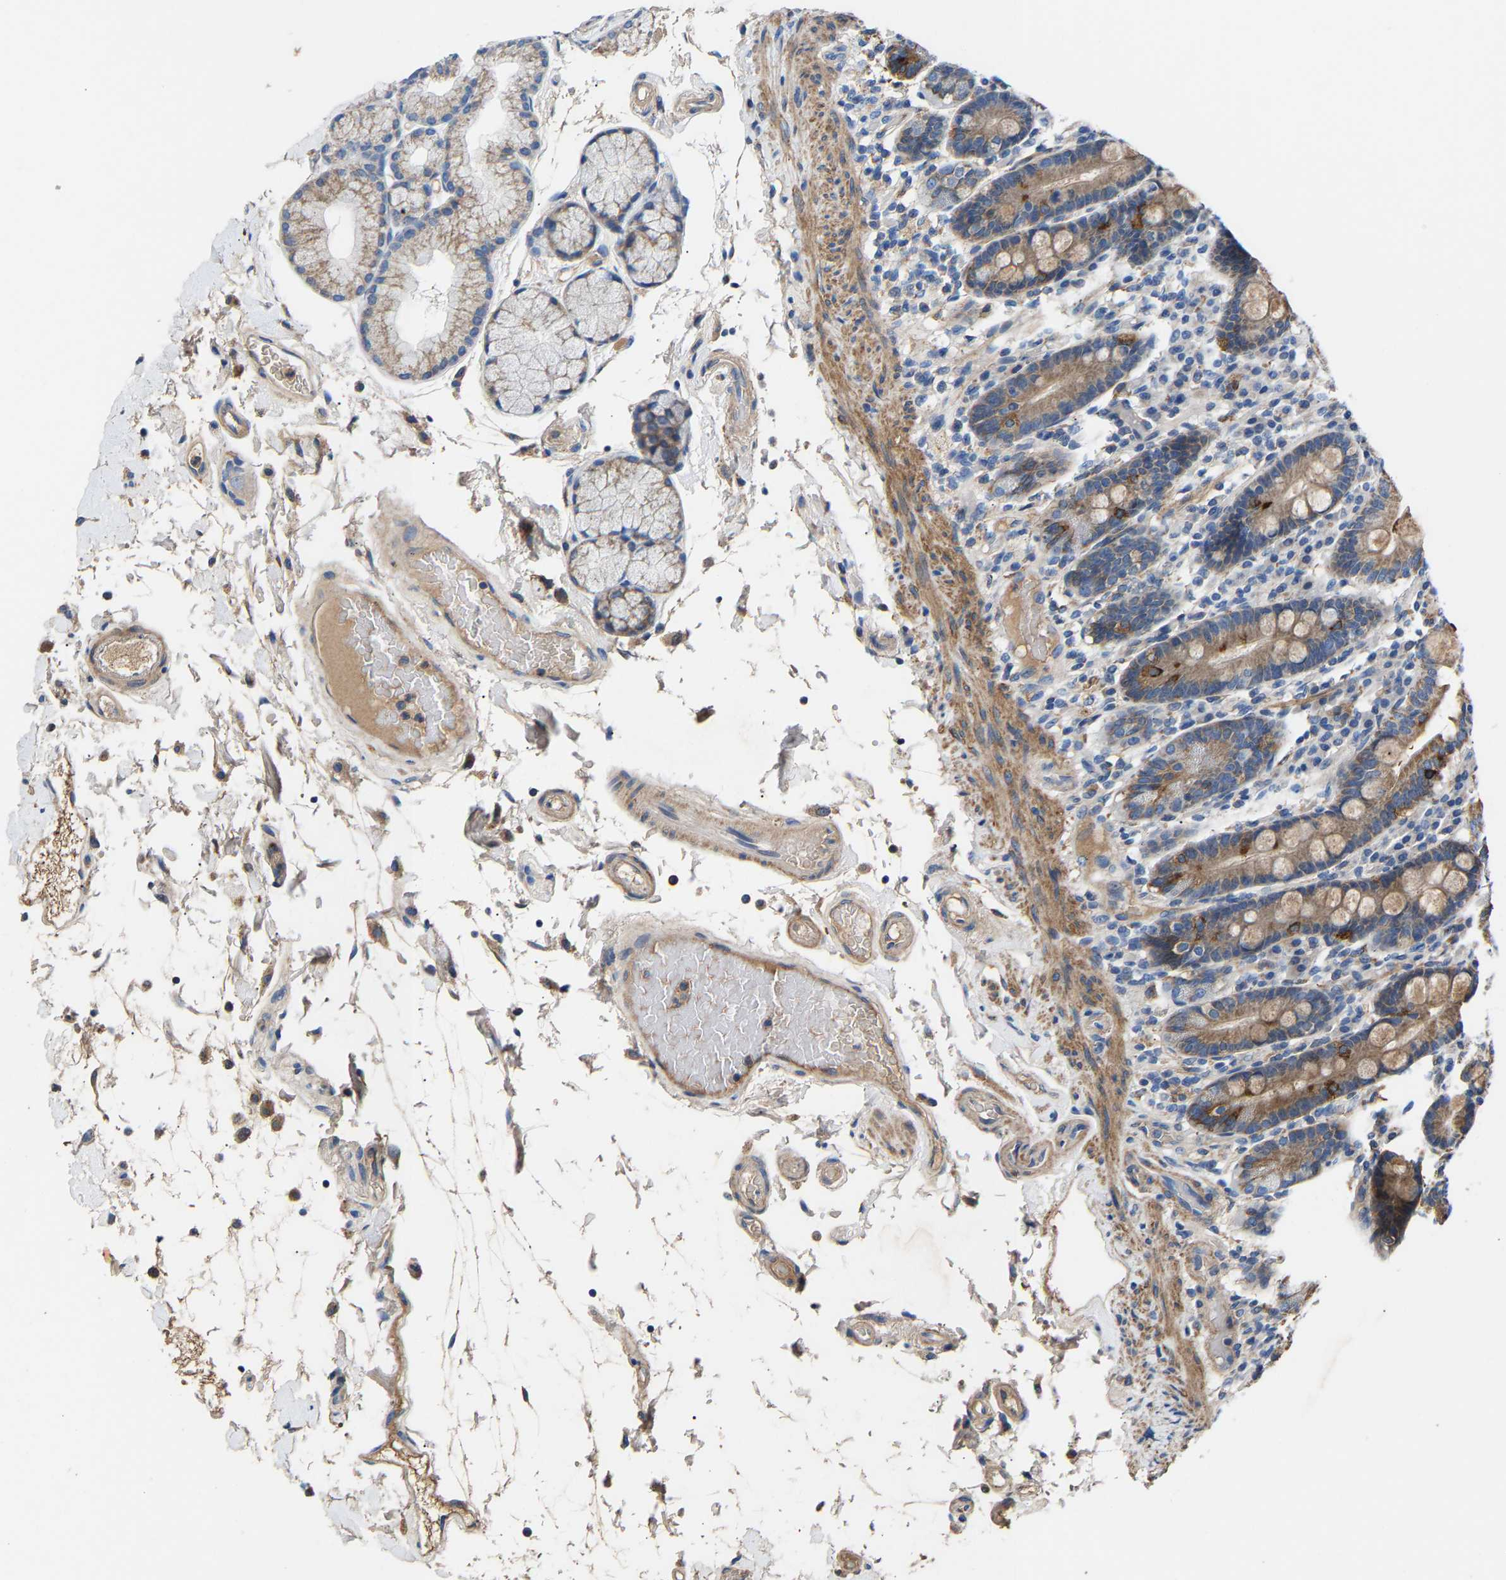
{"staining": {"intensity": "moderate", "quantity": ">75%", "location": "cytoplasmic/membranous"}, "tissue": "duodenum", "cell_type": "Glandular cells", "image_type": "normal", "snomed": [{"axis": "morphology", "description": "Normal tissue, NOS"}, {"axis": "topography", "description": "Small intestine, NOS"}], "caption": "Glandular cells exhibit medium levels of moderate cytoplasmic/membranous expression in approximately >75% of cells in unremarkable duodenum.", "gene": "CCDC171", "patient": {"sex": "female", "age": 71}}